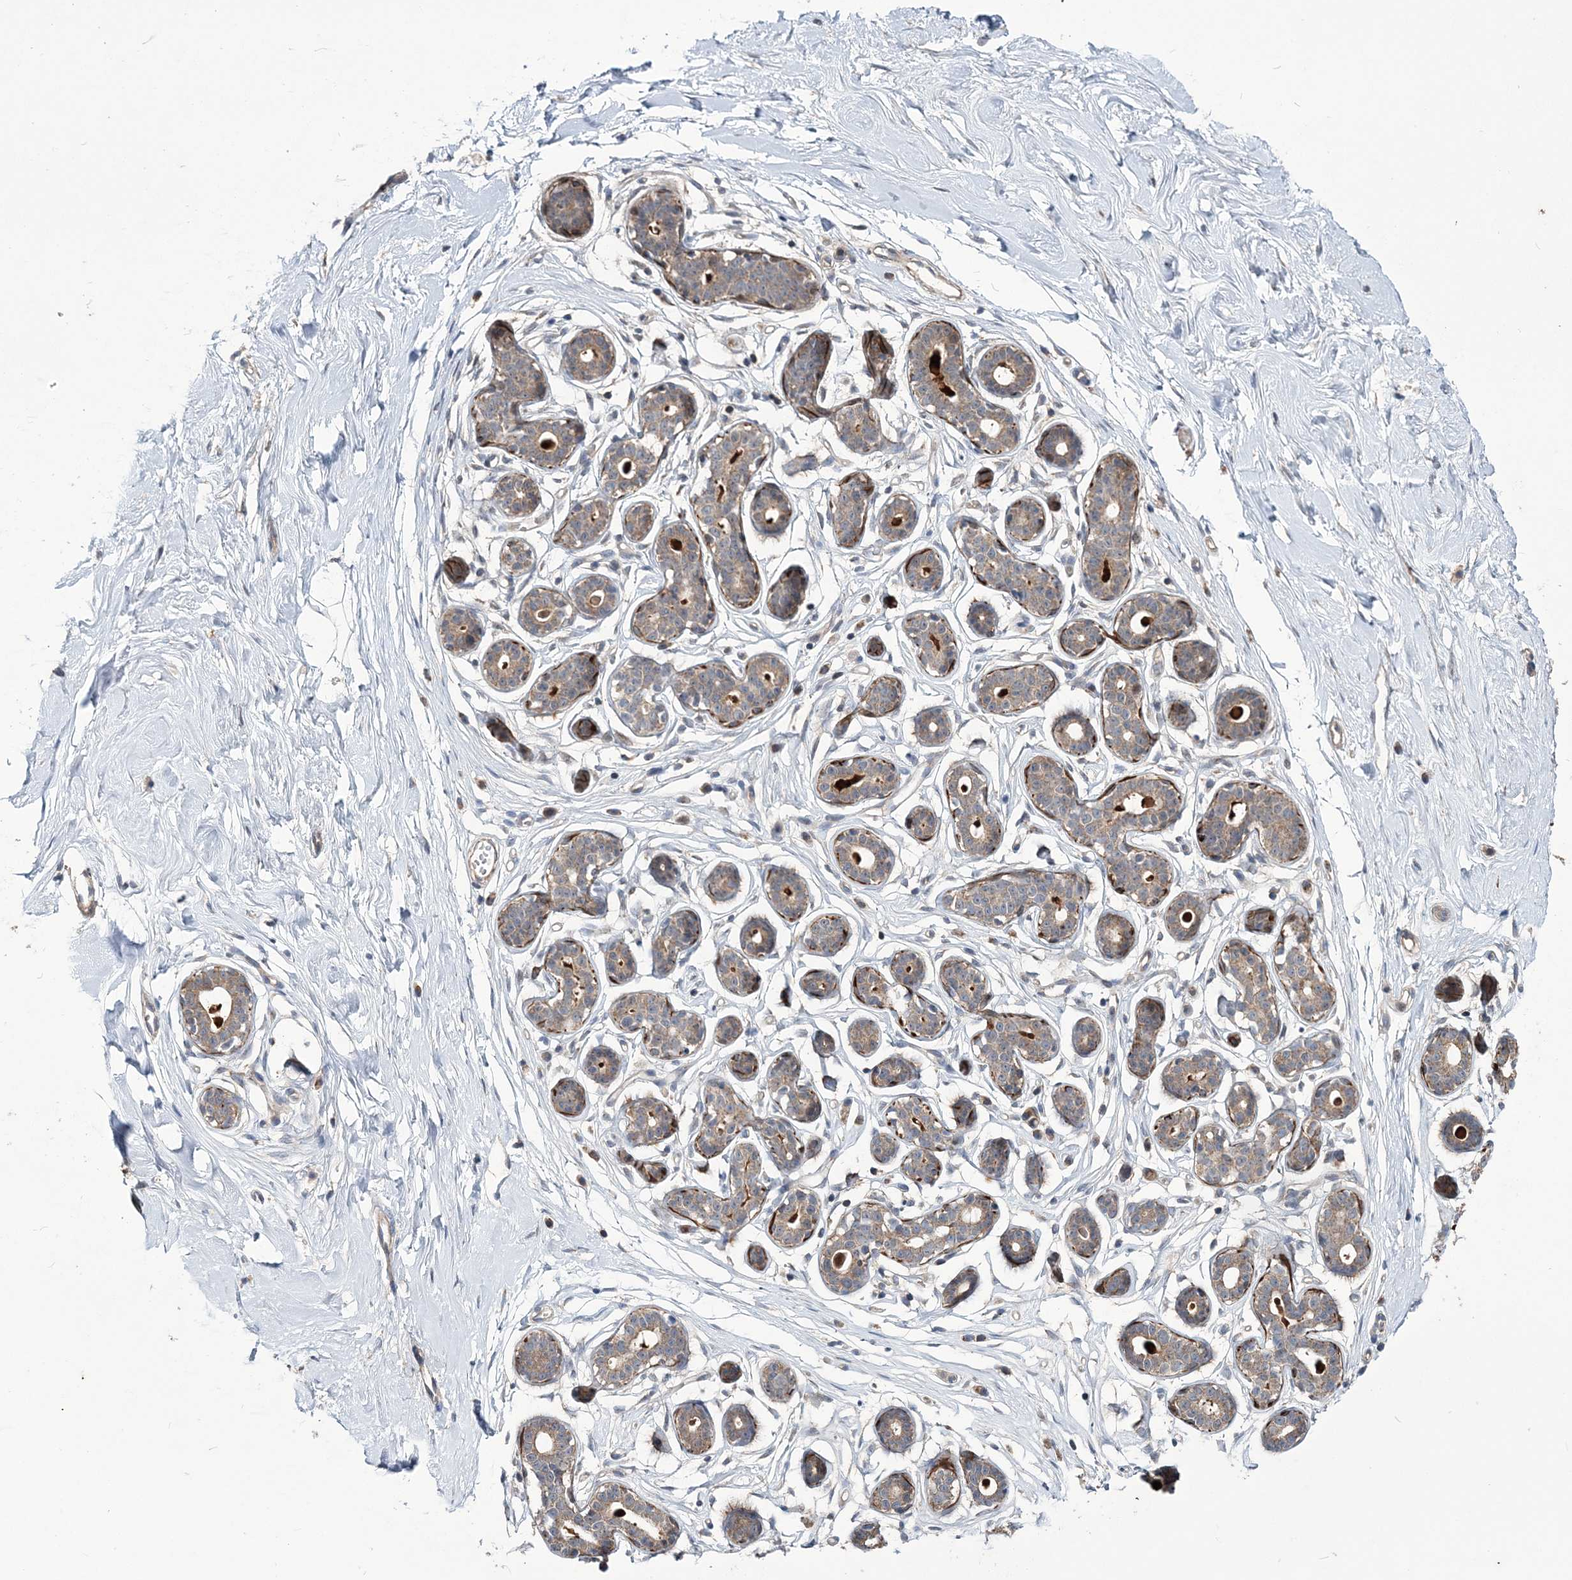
{"staining": {"intensity": "negative", "quantity": "none", "location": "none"}, "tissue": "breast", "cell_type": "Adipocytes", "image_type": "normal", "snomed": [{"axis": "morphology", "description": "Normal tissue, NOS"}, {"axis": "morphology", "description": "Adenoma, NOS"}, {"axis": "topography", "description": "Breast"}], "caption": "An immunohistochemistry (IHC) image of benign breast is shown. There is no staining in adipocytes of breast.", "gene": "PPP2R2B", "patient": {"sex": "female", "age": 23}}